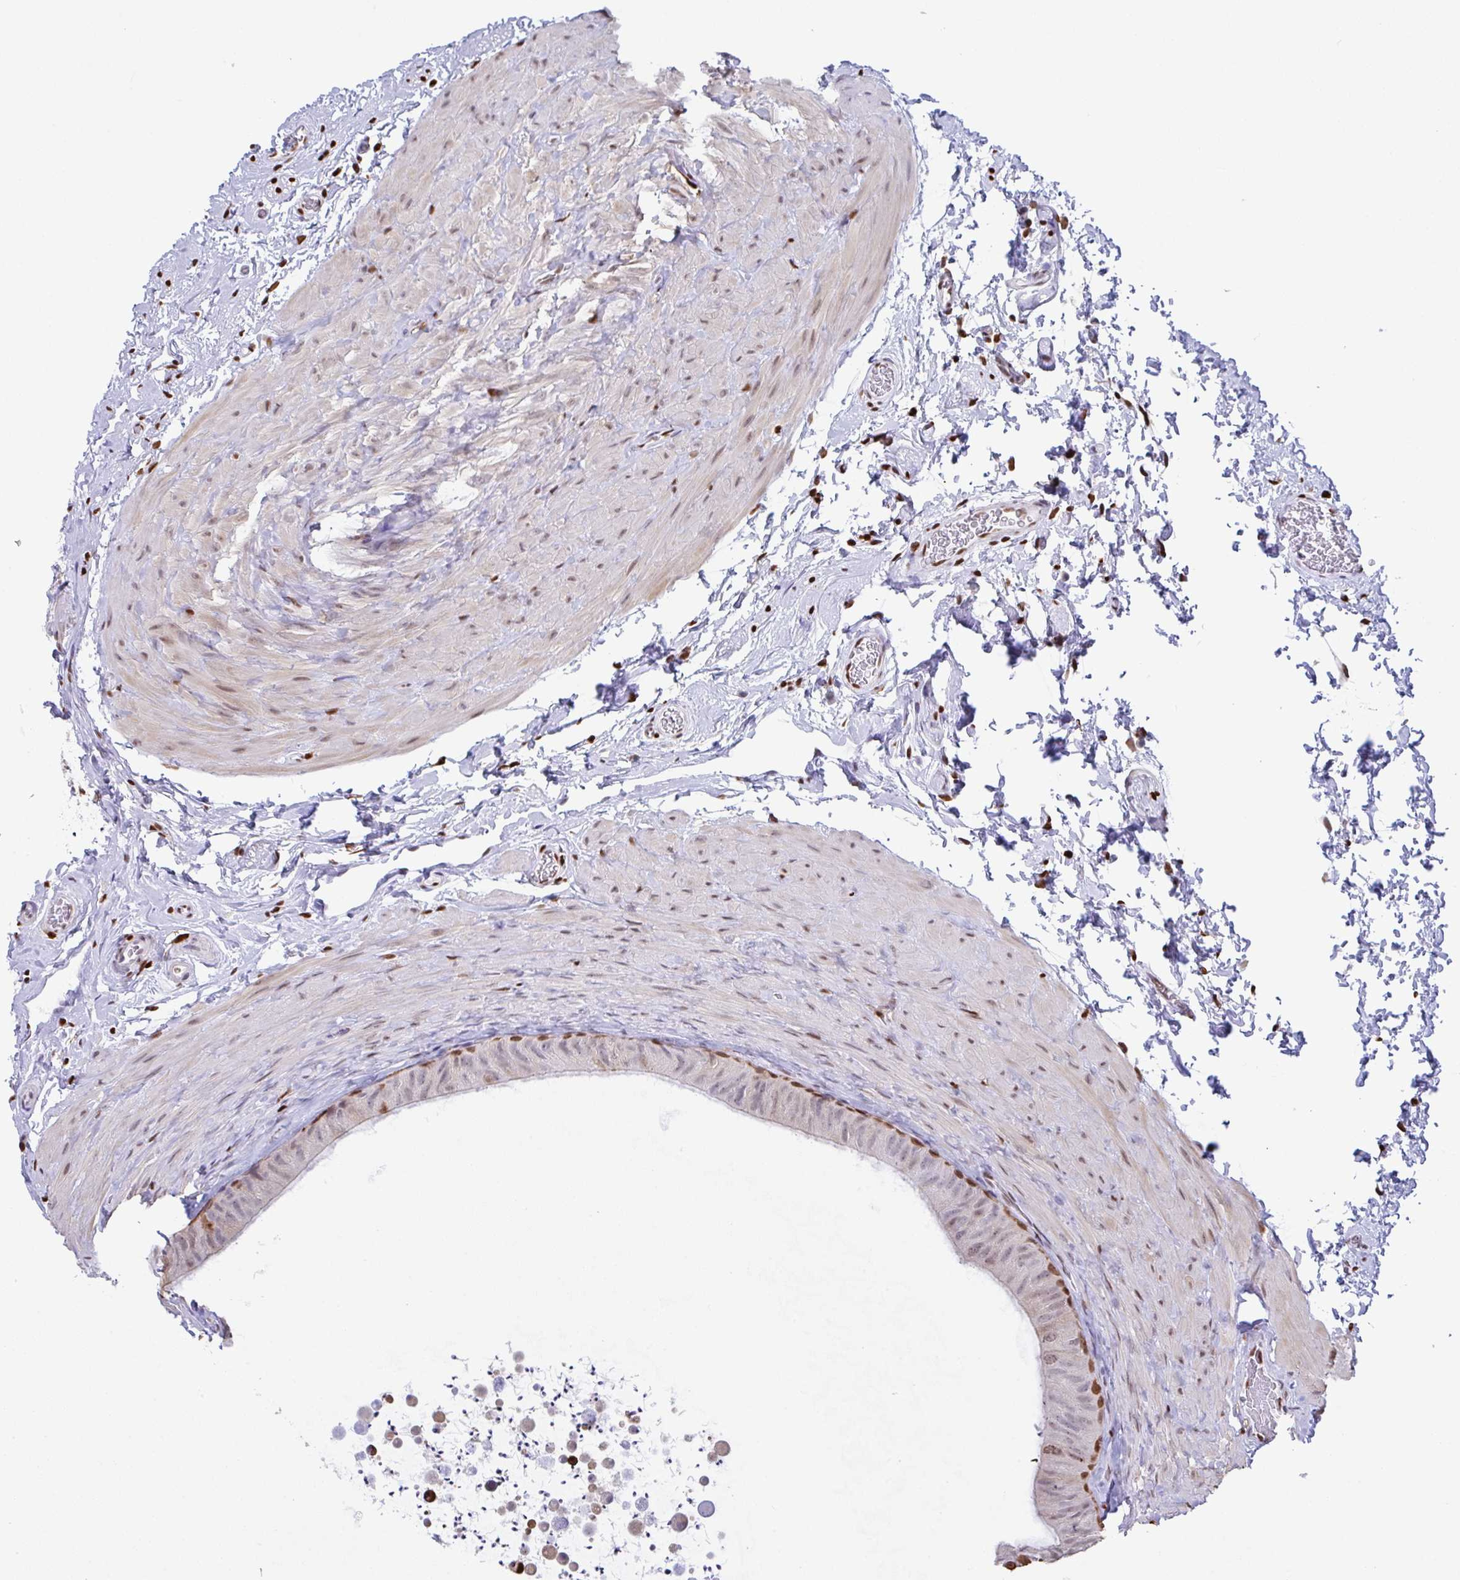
{"staining": {"intensity": "moderate", "quantity": "<25%", "location": "nuclear"}, "tissue": "epididymis", "cell_type": "Glandular cells", "image_type": "normal", "snomed": [{"axis": "morphology", "description": "Normal tissue, NOS"}, {"axis": "topography", "description": "Epididymis, spermatic cord, NOS"}, {"axis": "topography", "description": "Epididymis"}], "caption": "Immunohistochemical staining of unremarkable epididymis displays <25% levels of moderate nuclear protein expression in approximately <25% of glandular cells.", "gene": "BTBD10", "patient": {"sex": "male", "age": 31}}